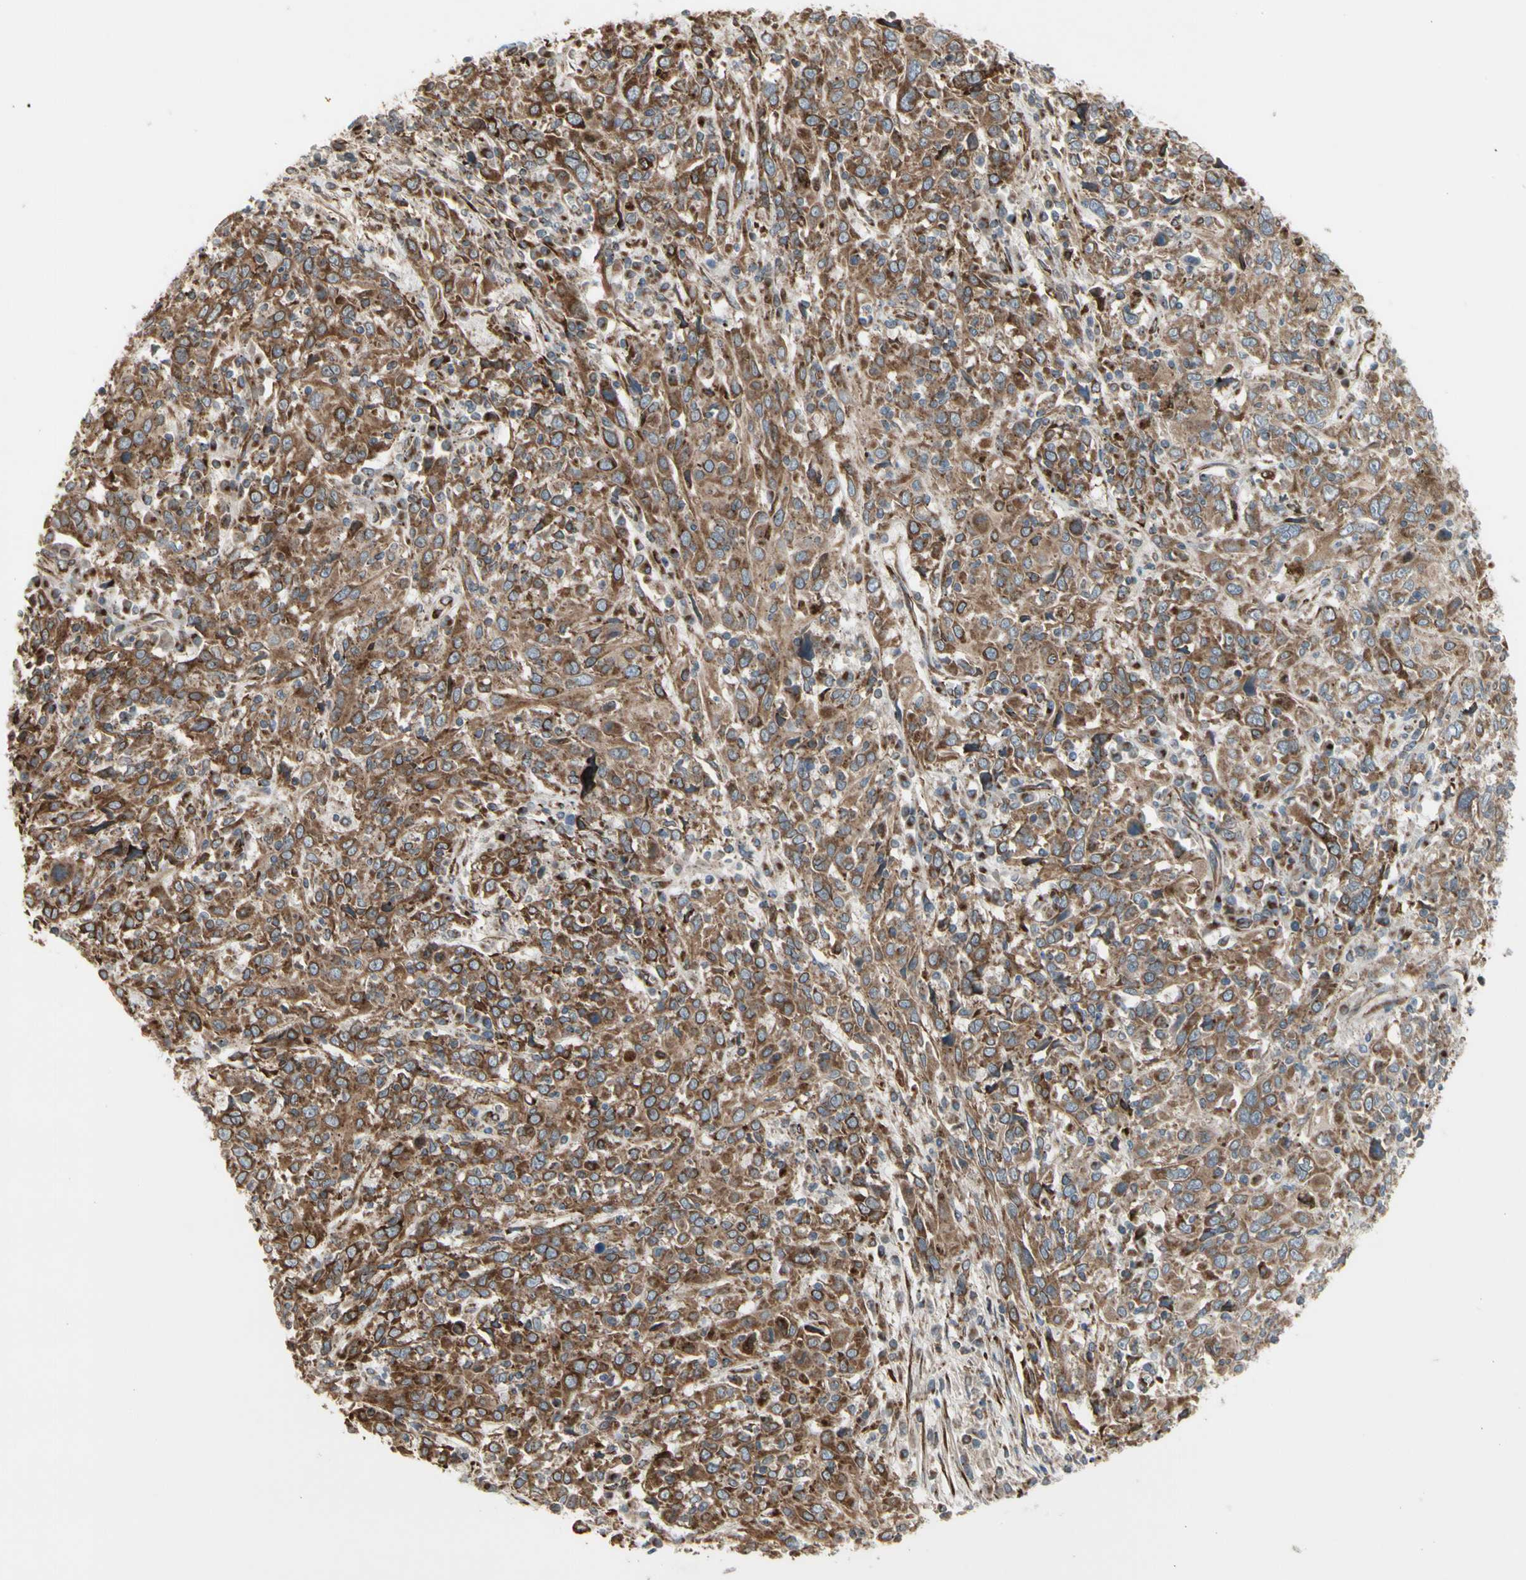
{"staining": {"intensity": "strong", "quantity": ">75%", "location": "cytoplasmic/membranous"}, "tissue": "cervical cancer", "cell_type": "Tumor cells", "image_type": "cancer", "snomed": [{"axis": "morphology", "description": "Squamous cell carcinoma, NOS"}, {"axis": "topography", "description": "Cervix"}], "caption": "A micrograph of human cervical cancer (squamous cell carcinoma) stained for a protein shows strong cytoplasmic/membranous brown staining in tumor cells. (Stains: DAB in brown, nuclei in blue, Microscopy: brightfield microscopy at high magnification).", "gene": "SLC39A9", "patient": {"sex": "female", "age": 46}}